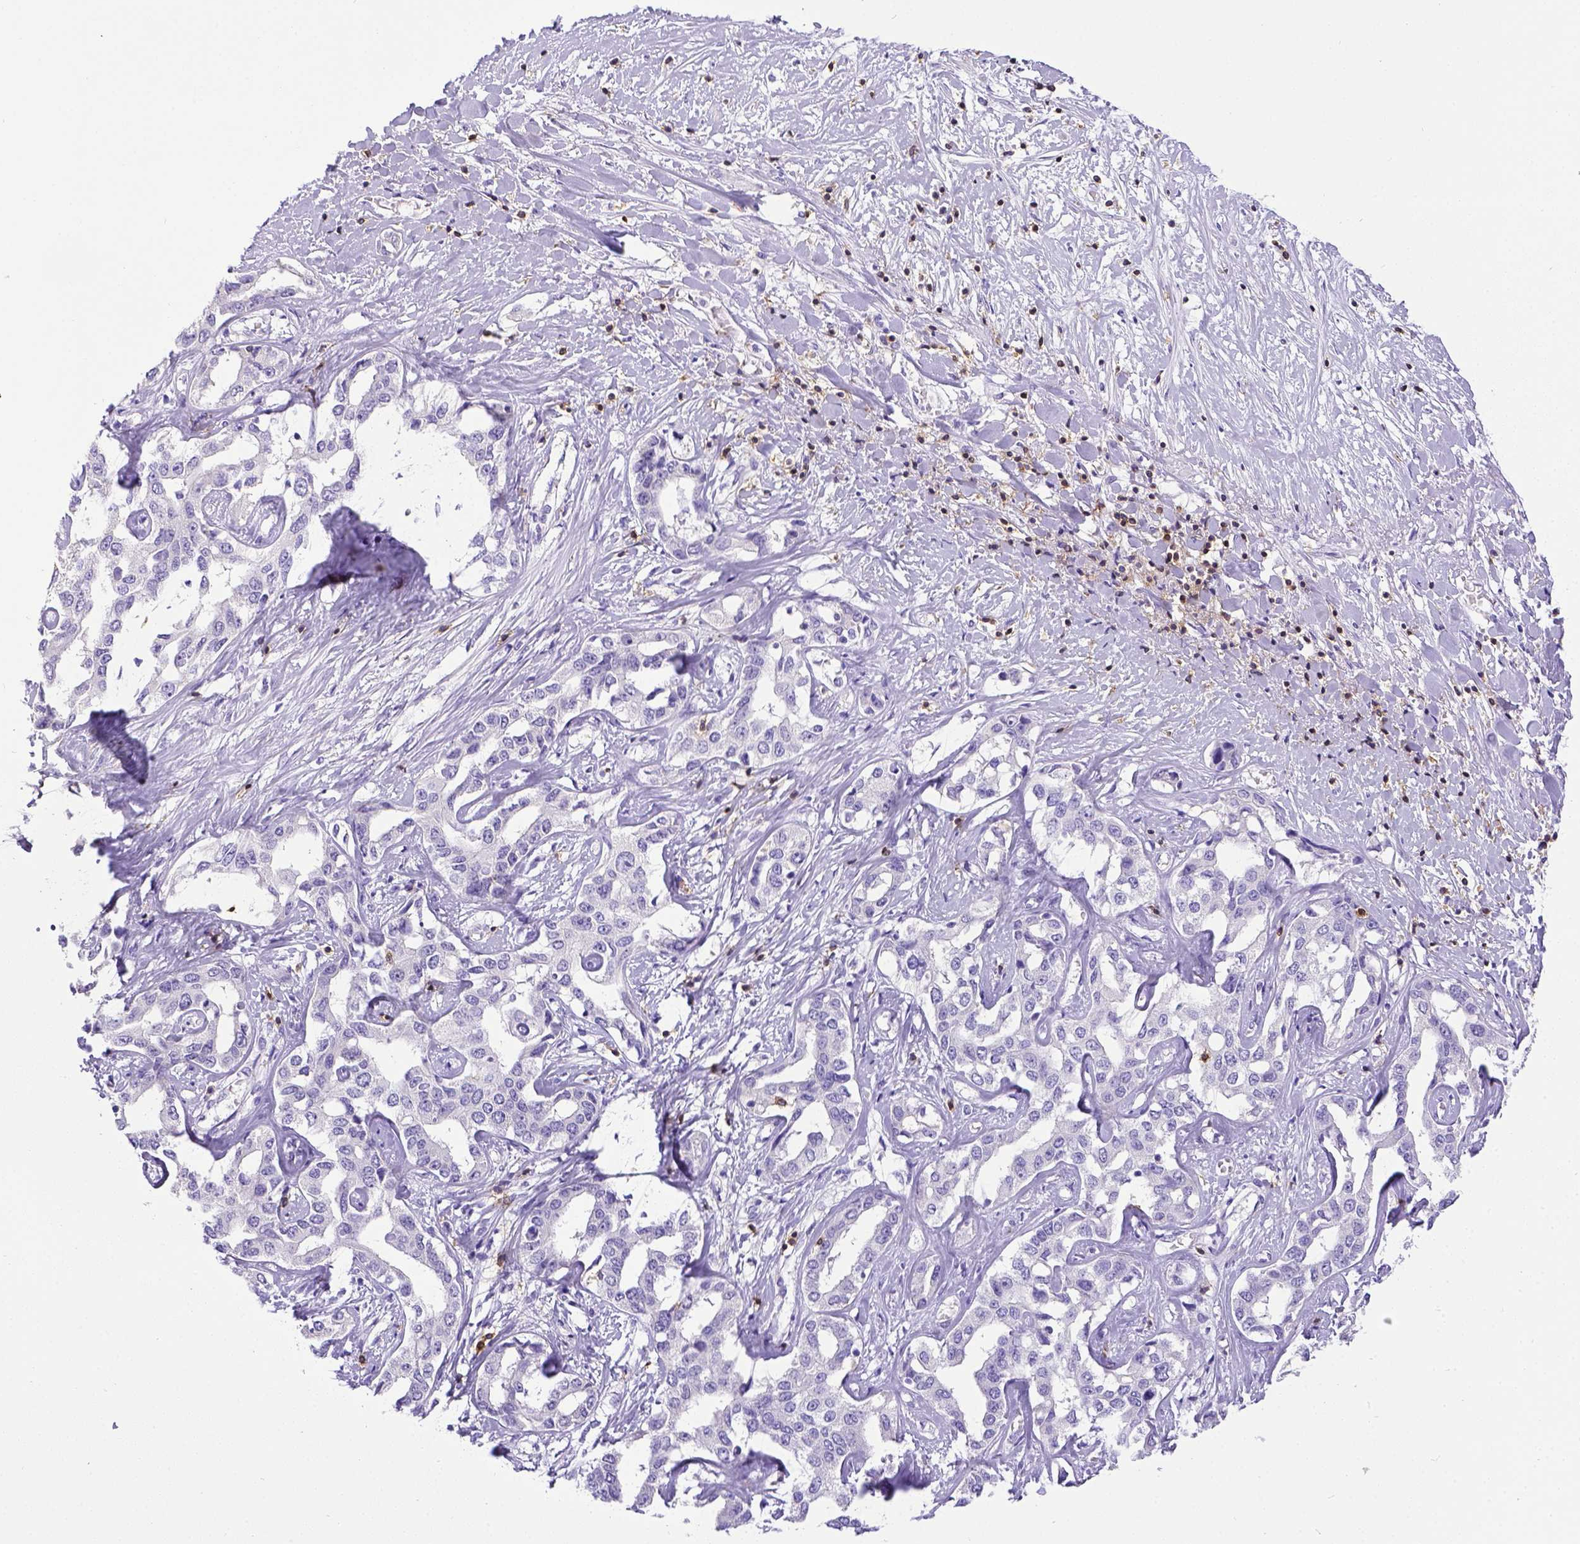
{"staining": {"intensity": "negative", "quantity": "none", "location": "none"}, "tissue": "liver cancer", "cell_type": "Tumor cells", "image_type": "cancer", "snomed": [{"axis": "morphology", "description": "Cholangiocarcinoma"}, {"axis": "topography", "description": "Liver"}], "caption": "IHC photomicrograph of neoplastic tissue: liver cancer stained with DAB shows no significant protein positivity in tumor cells. The staining was performed using DAB to visualize the protein expression in brown, while the nuclei were stained in blue with hematoxylin (Magnification: 20x).", "gene": "CD3E", "patient": {"sex": "male", "age": 59}}